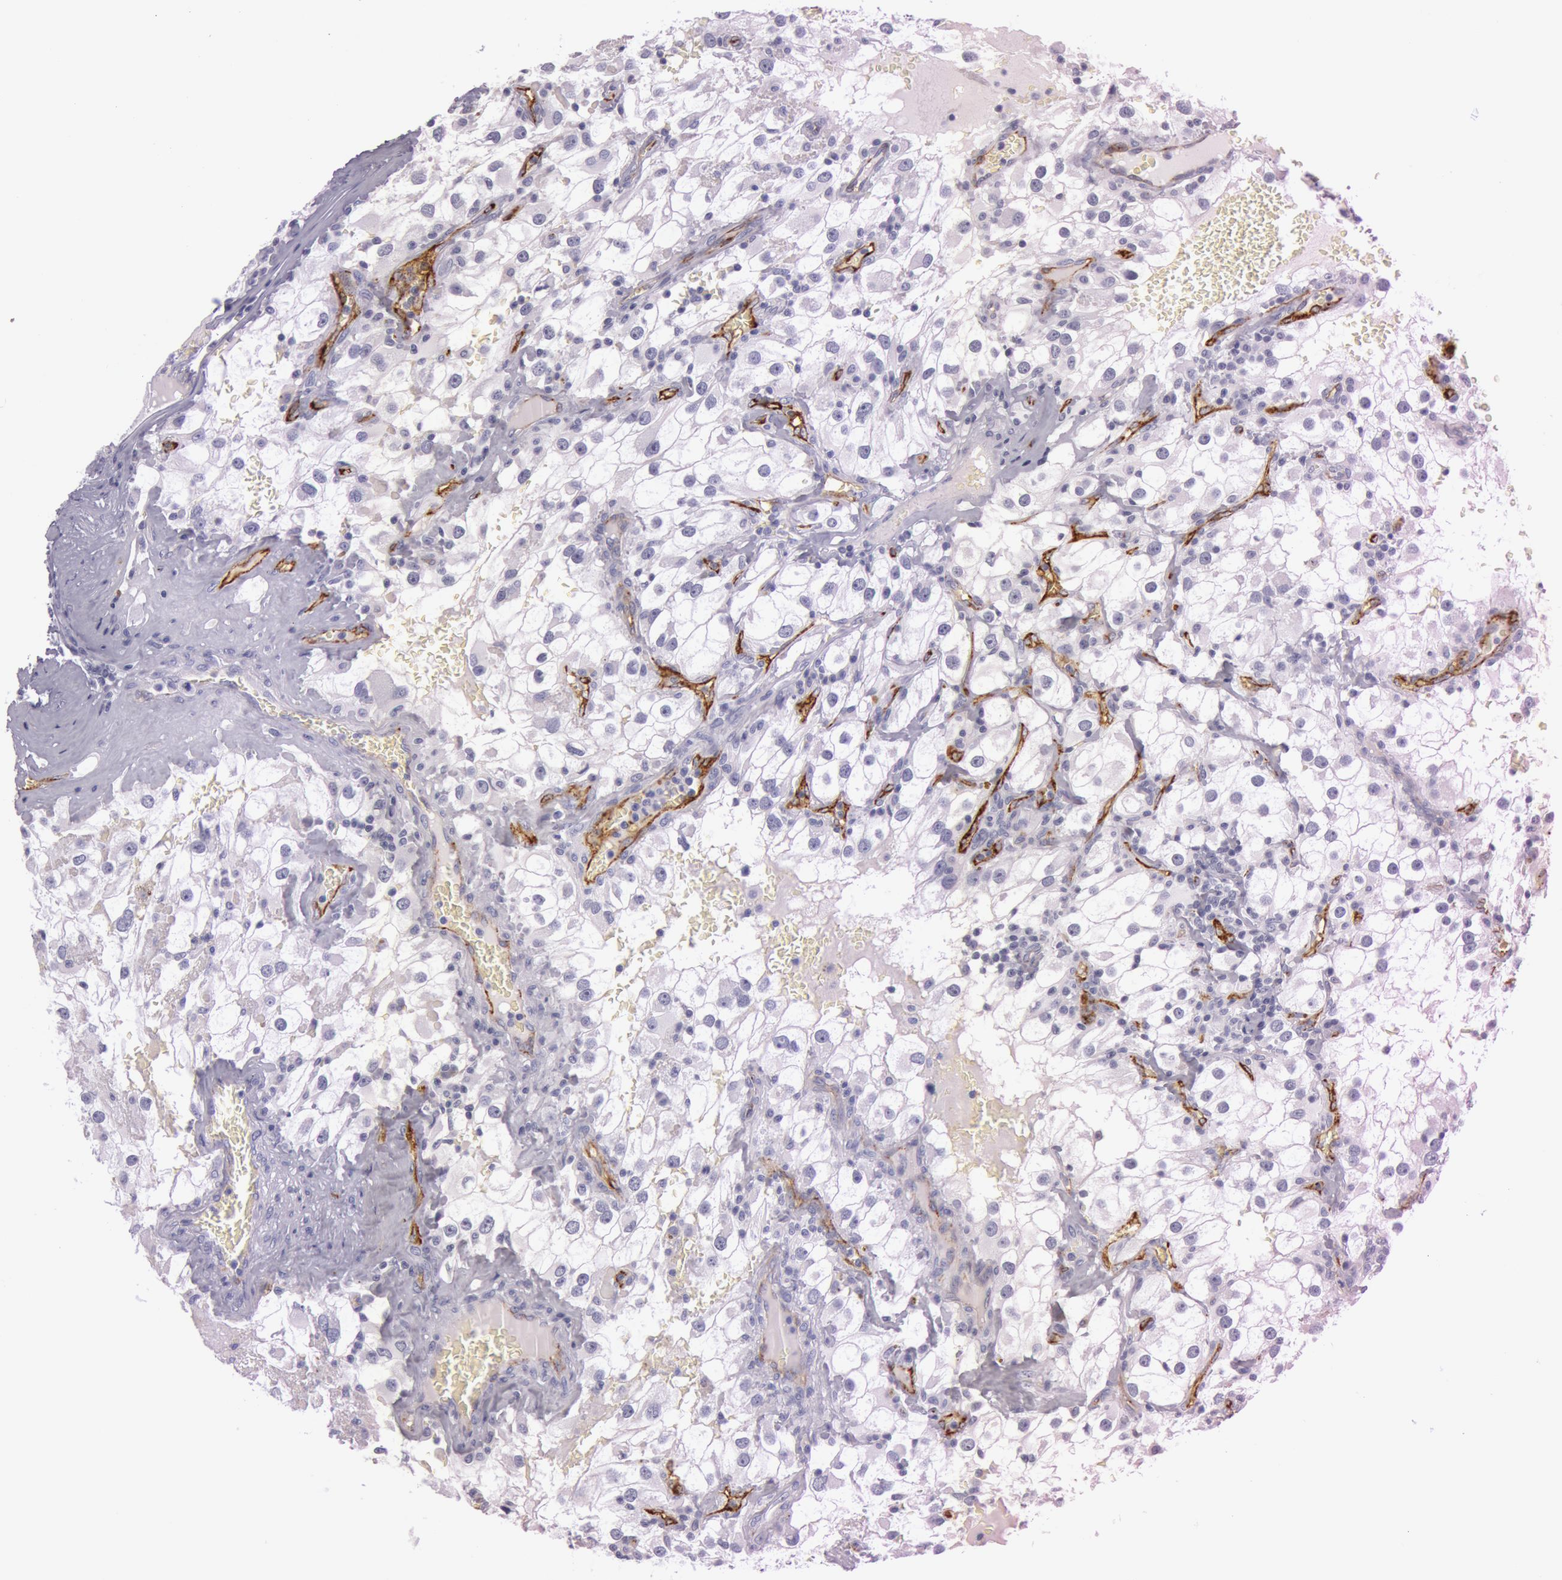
{"staining": {"intensity": "negative", "quantity": "none", "location": "none"}, "tissue": "renal cancer", "cell_type": "Tumor cells", "image_type": "cancer", "snomed": [{"axis": "morphology", "description": "Adenocarcinoma, NOS"}, {"axis": "topography", "description": "Kidney"}], "caption": "There is no significant expression in tumor cells of renal cancer.", "gene": "FOLH1", "patient": {"sex": "female", "age": 52}}